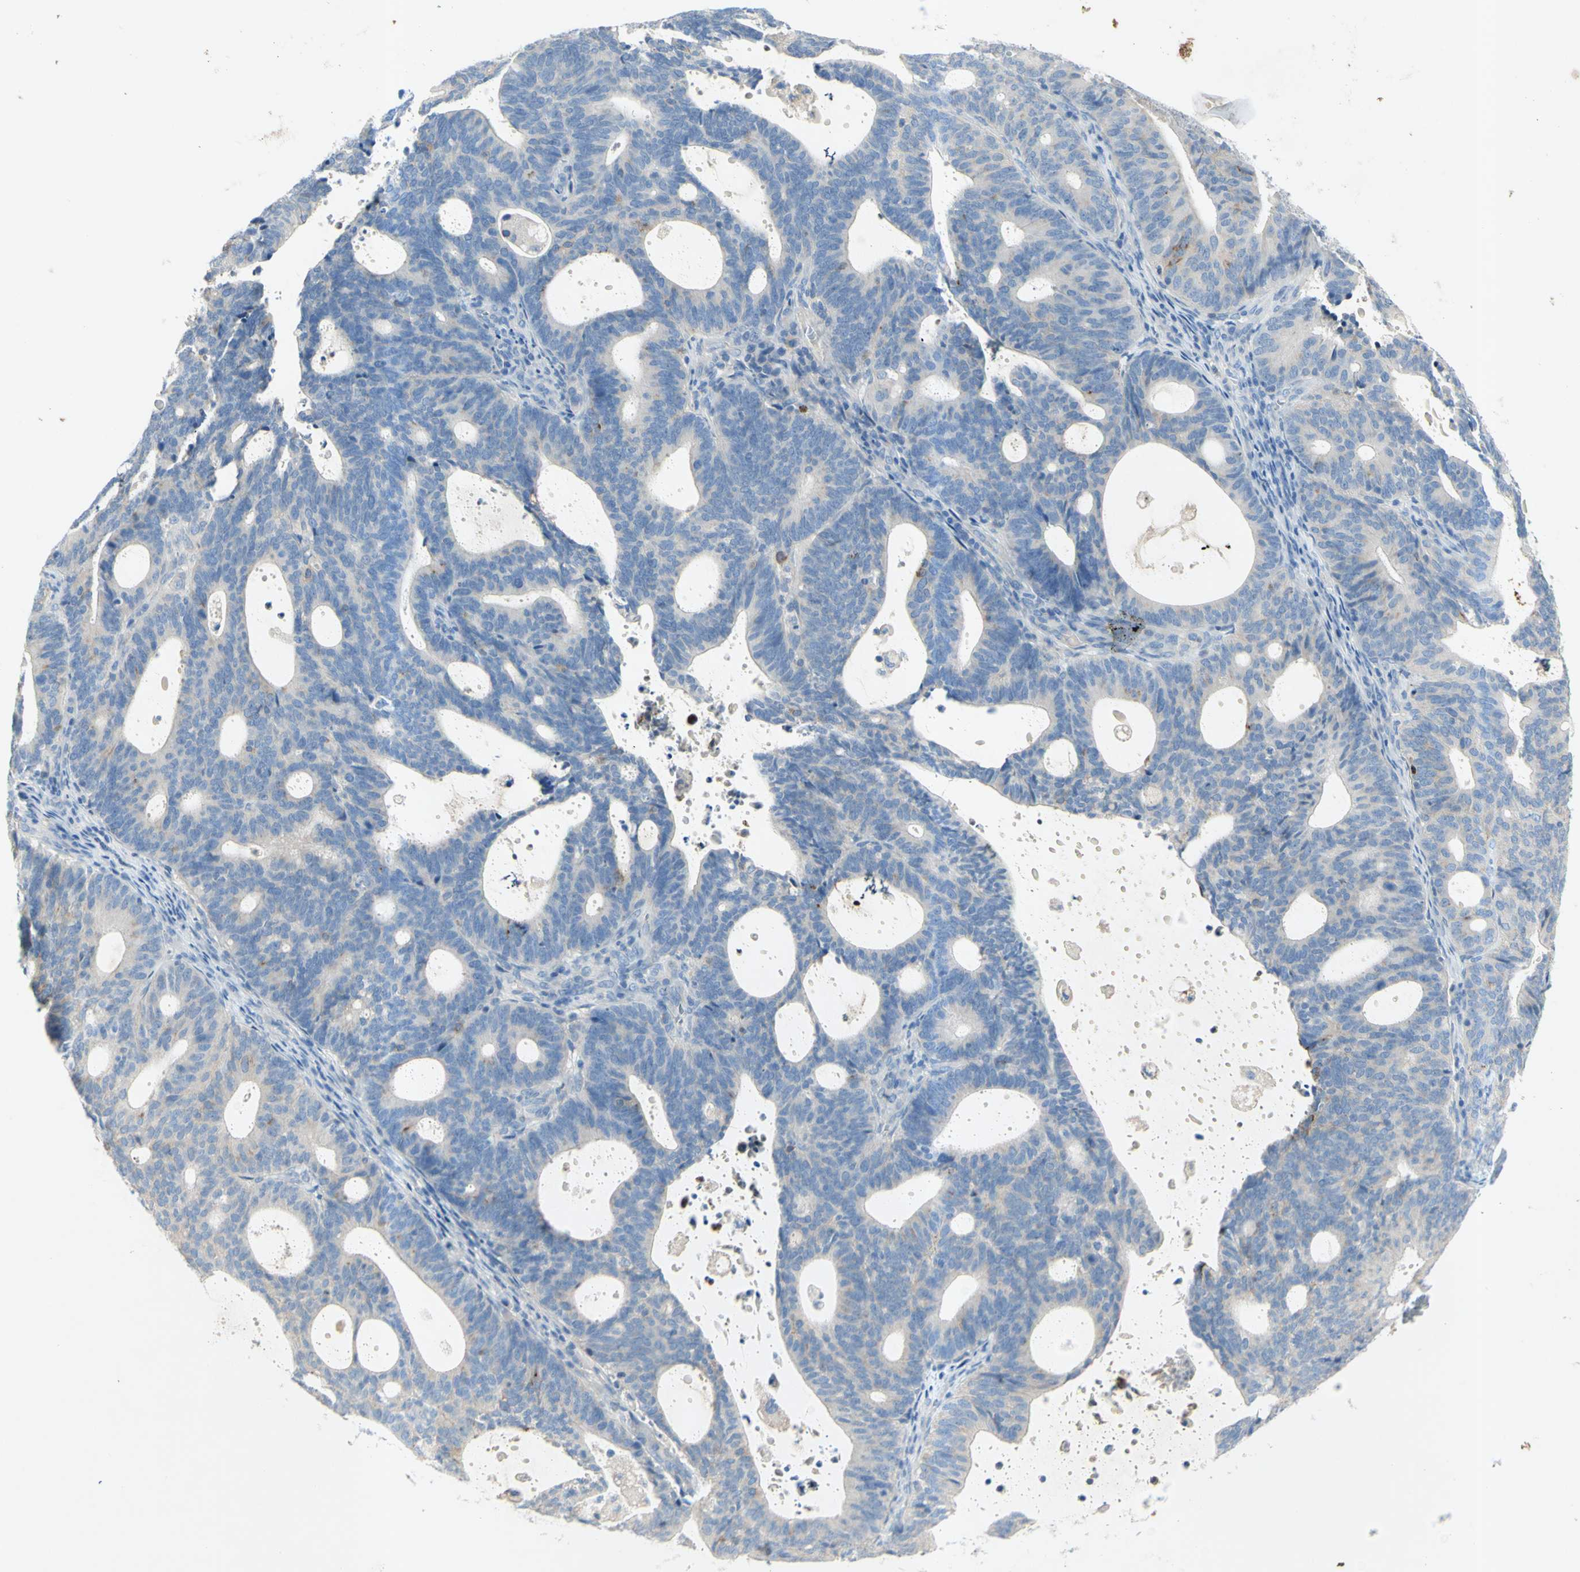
{"staining": {"intensity": "weak", "quantity": ">75%", "location": "cytoplasmic/membranous"}, "tissue": "endometrial cancer", "cell_type": "Tumor cells", "image_type": "cancer", "snomed": [{"axis": "morphology", "description": "Adenocarcinoma, NOS"}, {"axis": "topography", "description": "Uterus"}], "caption": "IHC (DAB) staining of adenocarcinoma (endometrial) displays weak cytoplasmic/membranous protein positivity in approximately >75% of tumor cells.", "gene": "GDF15", "patient": {"sex": "female", "age": 83}}